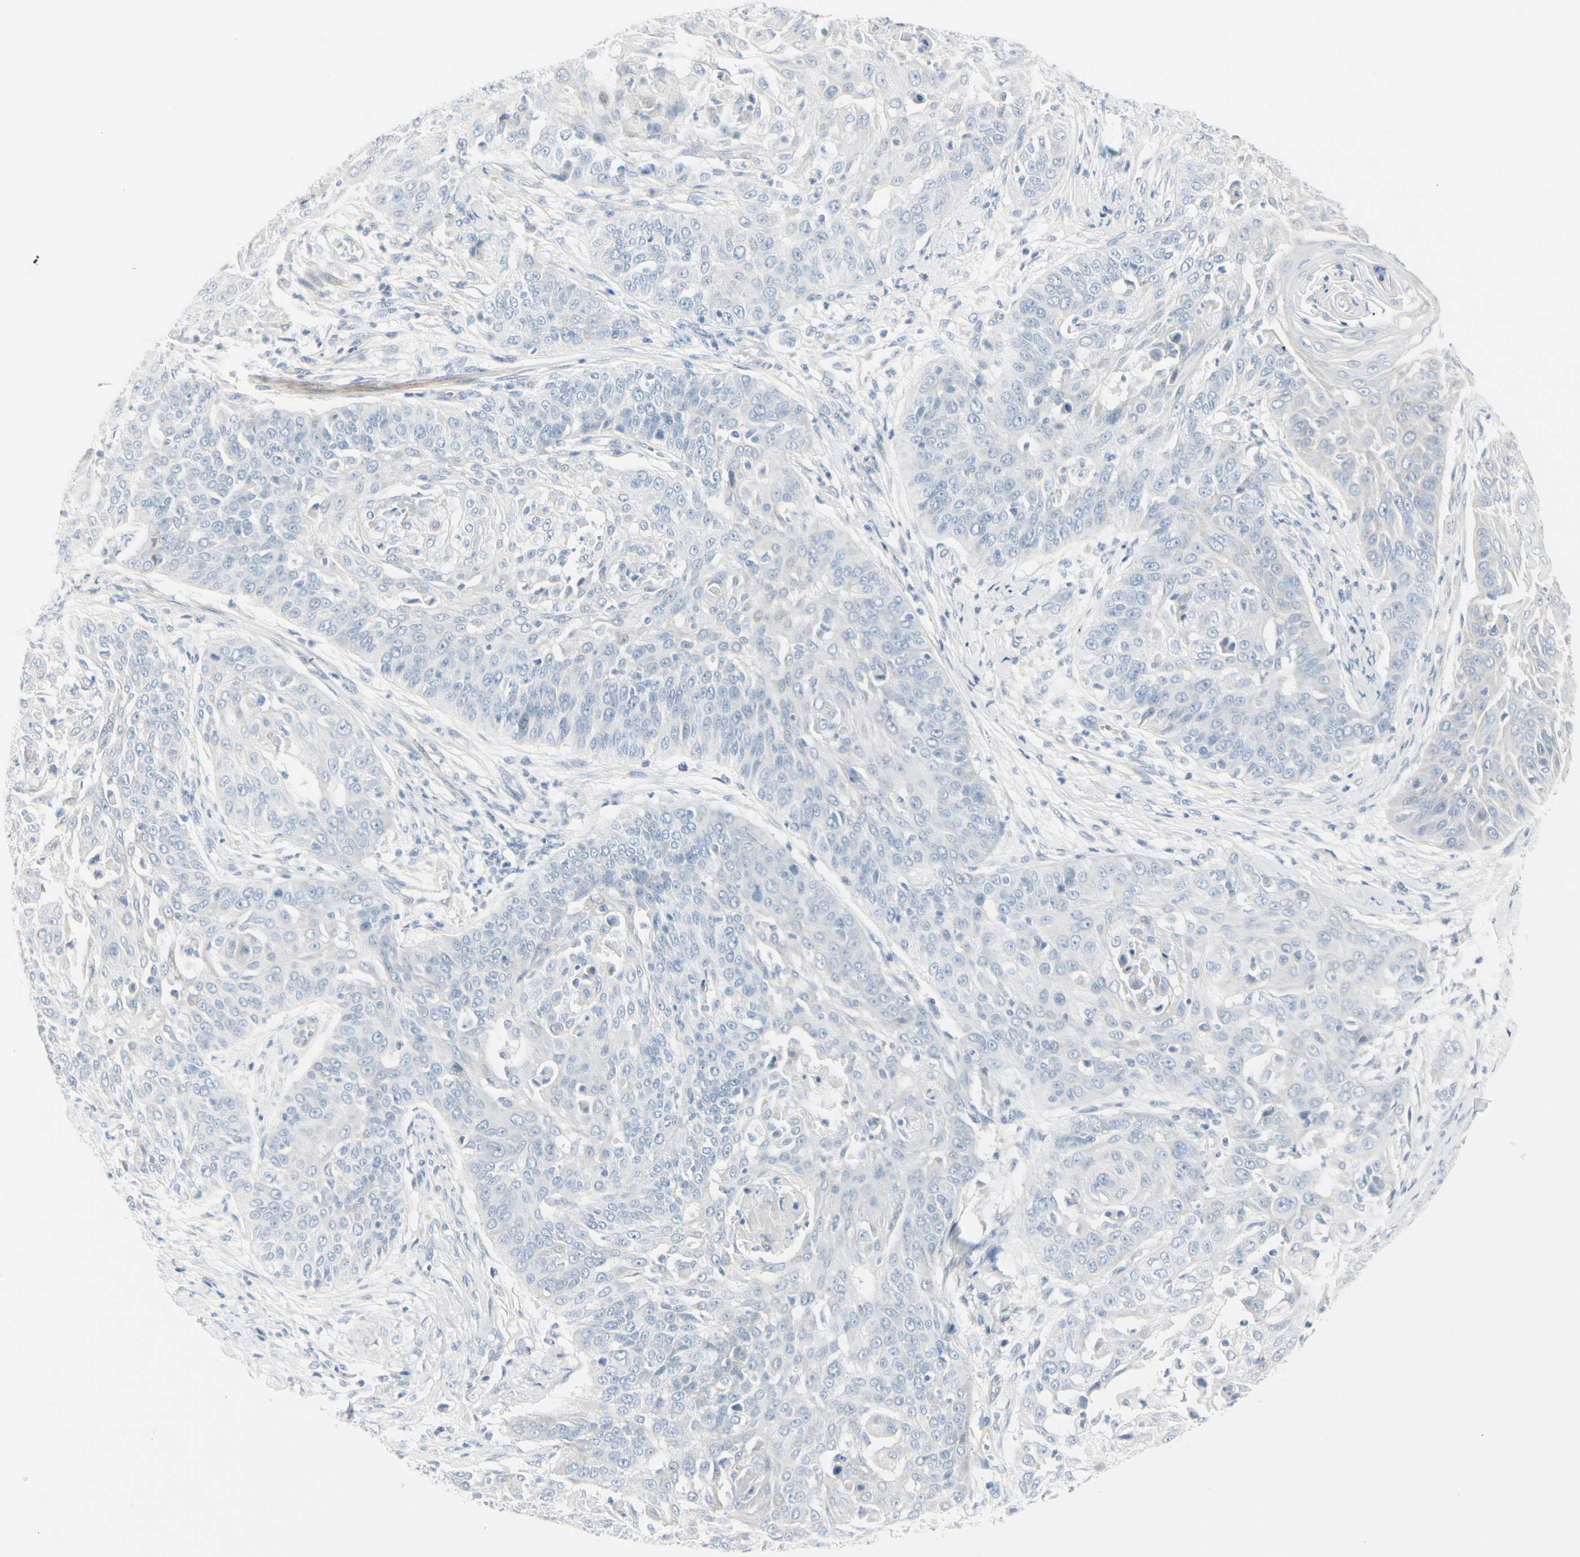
{"staining": {"intensity": "negative", "quantity": "none", "location": "none"}, "tissue": "cervical cancer", "cell_type": "Tumor cells", "image_type": "cancer", "snomed": [{"axis": "morphology", "description": "Squamous cell carcinoma, NOS"}, {"axis": "topography", "description": "Cervix"}], "caption": "This is an immunohistochemistry photomicrograph of cervical cancer. There is no staining in tumor cells.", "gene": "CDHR5", "patient": {"sex": "female", "age": 64}}